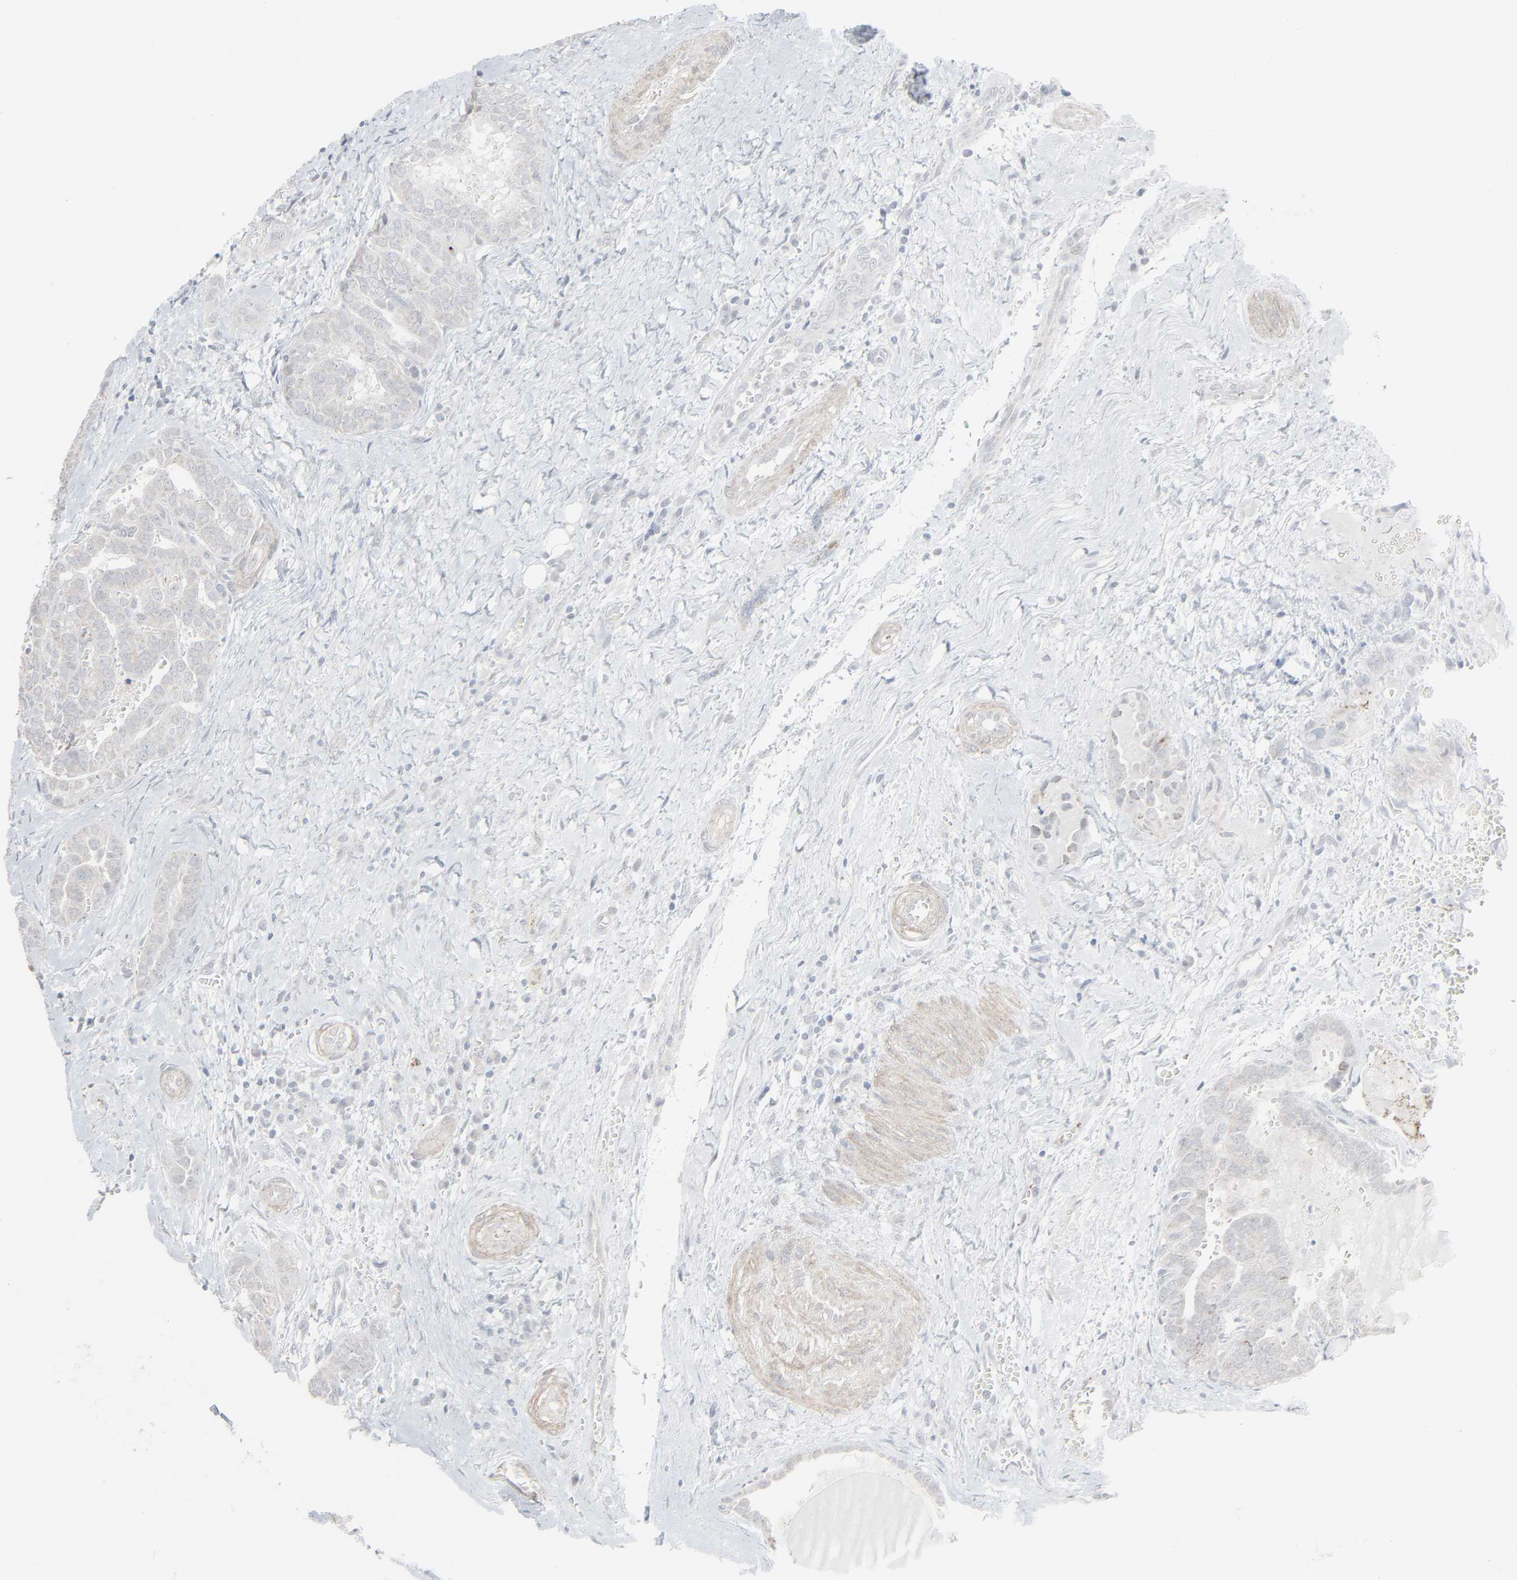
{"staining": {"intensity": "negative", "quantity": "none", "location": "none"}, "tissue": "thyroid cancer", "cell_type": "Tumor cells", "image_type": "cancer", "snomed": [{"axis": "morphology", "description": "Carcinoma, NOS"}, {"axis": "topography", "description": "Thyroid gland"}], "caption": "Immunohistochemical staining of human thyroid cancer (carcinoma) displays no significant staining in tumor cells.", "gene": "NEUROD1", "patient": {"sex": "female", "age": 91}}